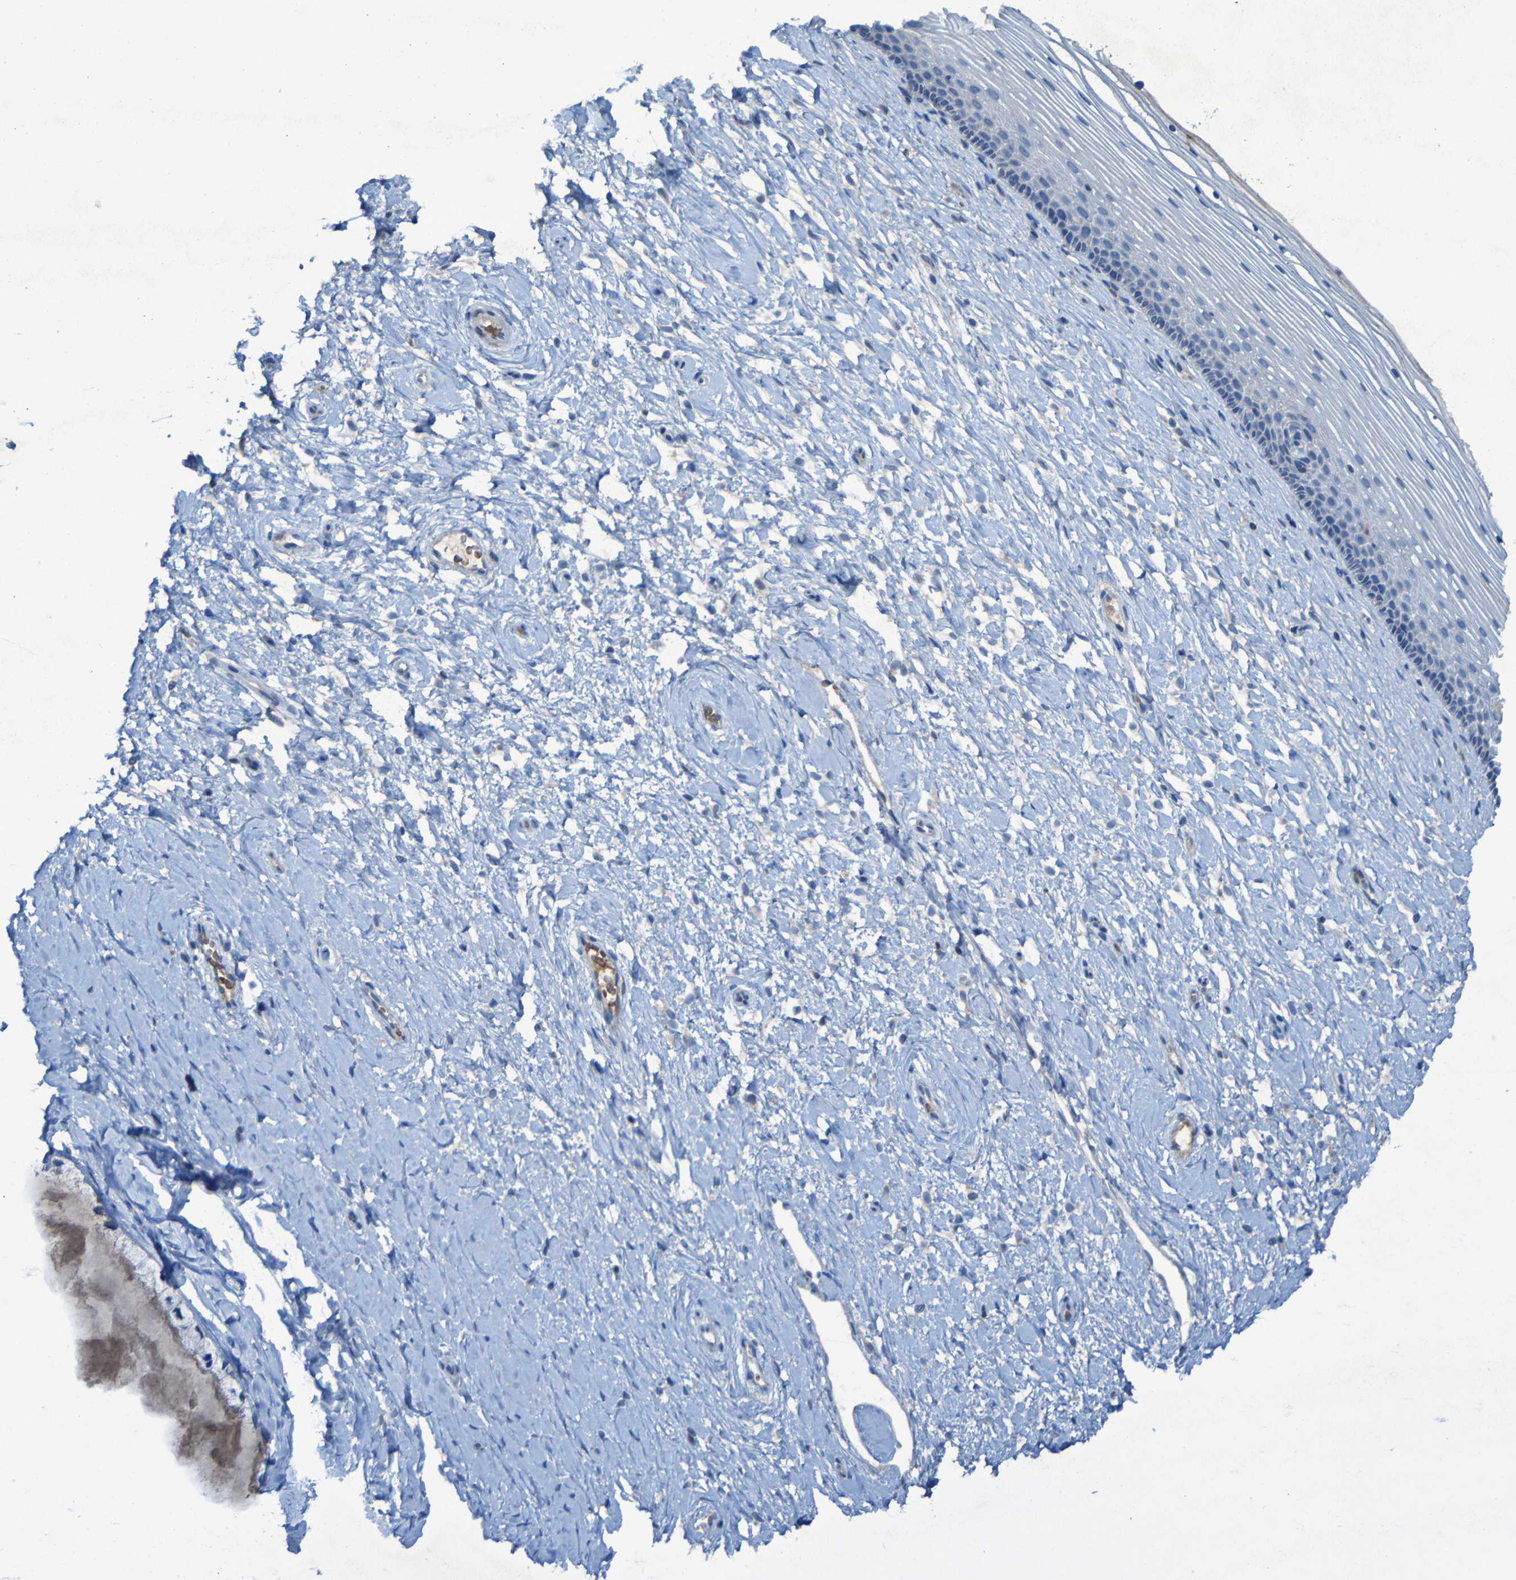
{"staining": {"intensity": "negative", "quantity": "none", "location": "none"}, "tissue": "cervix", "cell_type": "Glandular cells", "image_type": "normal", "snomed": [{"axis": "morphology", "description": "Normal tissue, NOS"}, {"axis": "topography", "description": "Cervix"}], "caption": "Immunohistochemistry (IHC) photomicrograph of unremarkable cervix stained for a protein (brown), which reveals no staining in glandular cells. The staining was performed using DAB to visualize the protein expression in brown, while the nuclei were stained in blue with hematoxylin (Magnification: 20x).", "gene": "SGK2", "patient": {"sex": "female", "age": 39}}